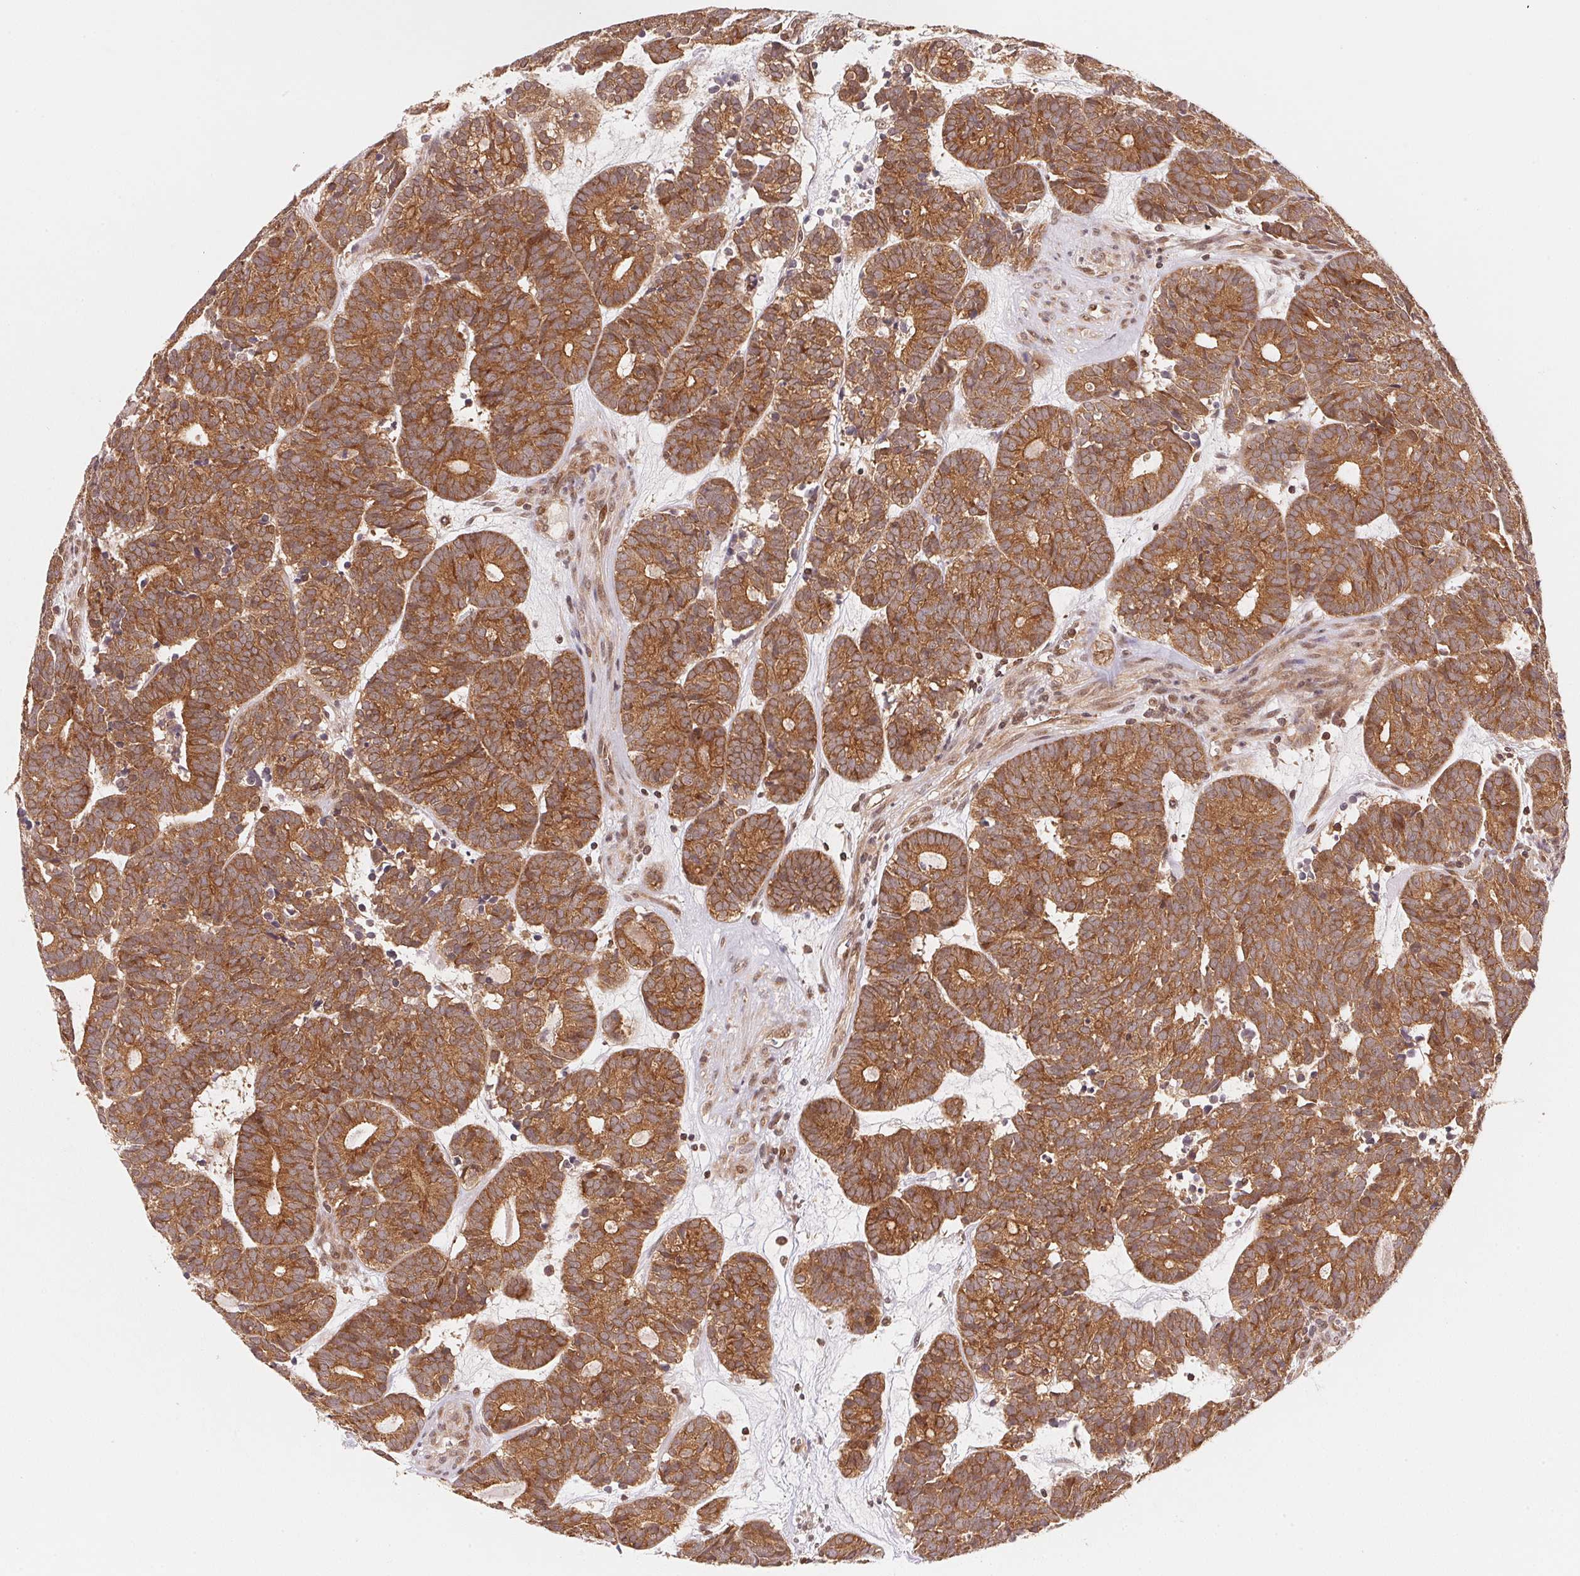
{"staining": {"intensity": "strong", "quantity": ">75%", "location": "cytoplasmic/membranous,nuclear"}, "tissue": "head and neck cancer", "cell_type": "Tumor cells", "image_type": "cancer", "snomed": [{"axis": "morphology", "description": "Adenocarcinoma, NOS"}, {"axis": "topography", "description": "Head-Neck"}], "caption": "Strong cytoplasmic/membranous and nuclear expression for a protein is seen in about >75% of tumor cells of head and neck cancer using immunohistochemistry.", "gene": "CCDC102B", "patient": {"sex": "female", "age": 81}}